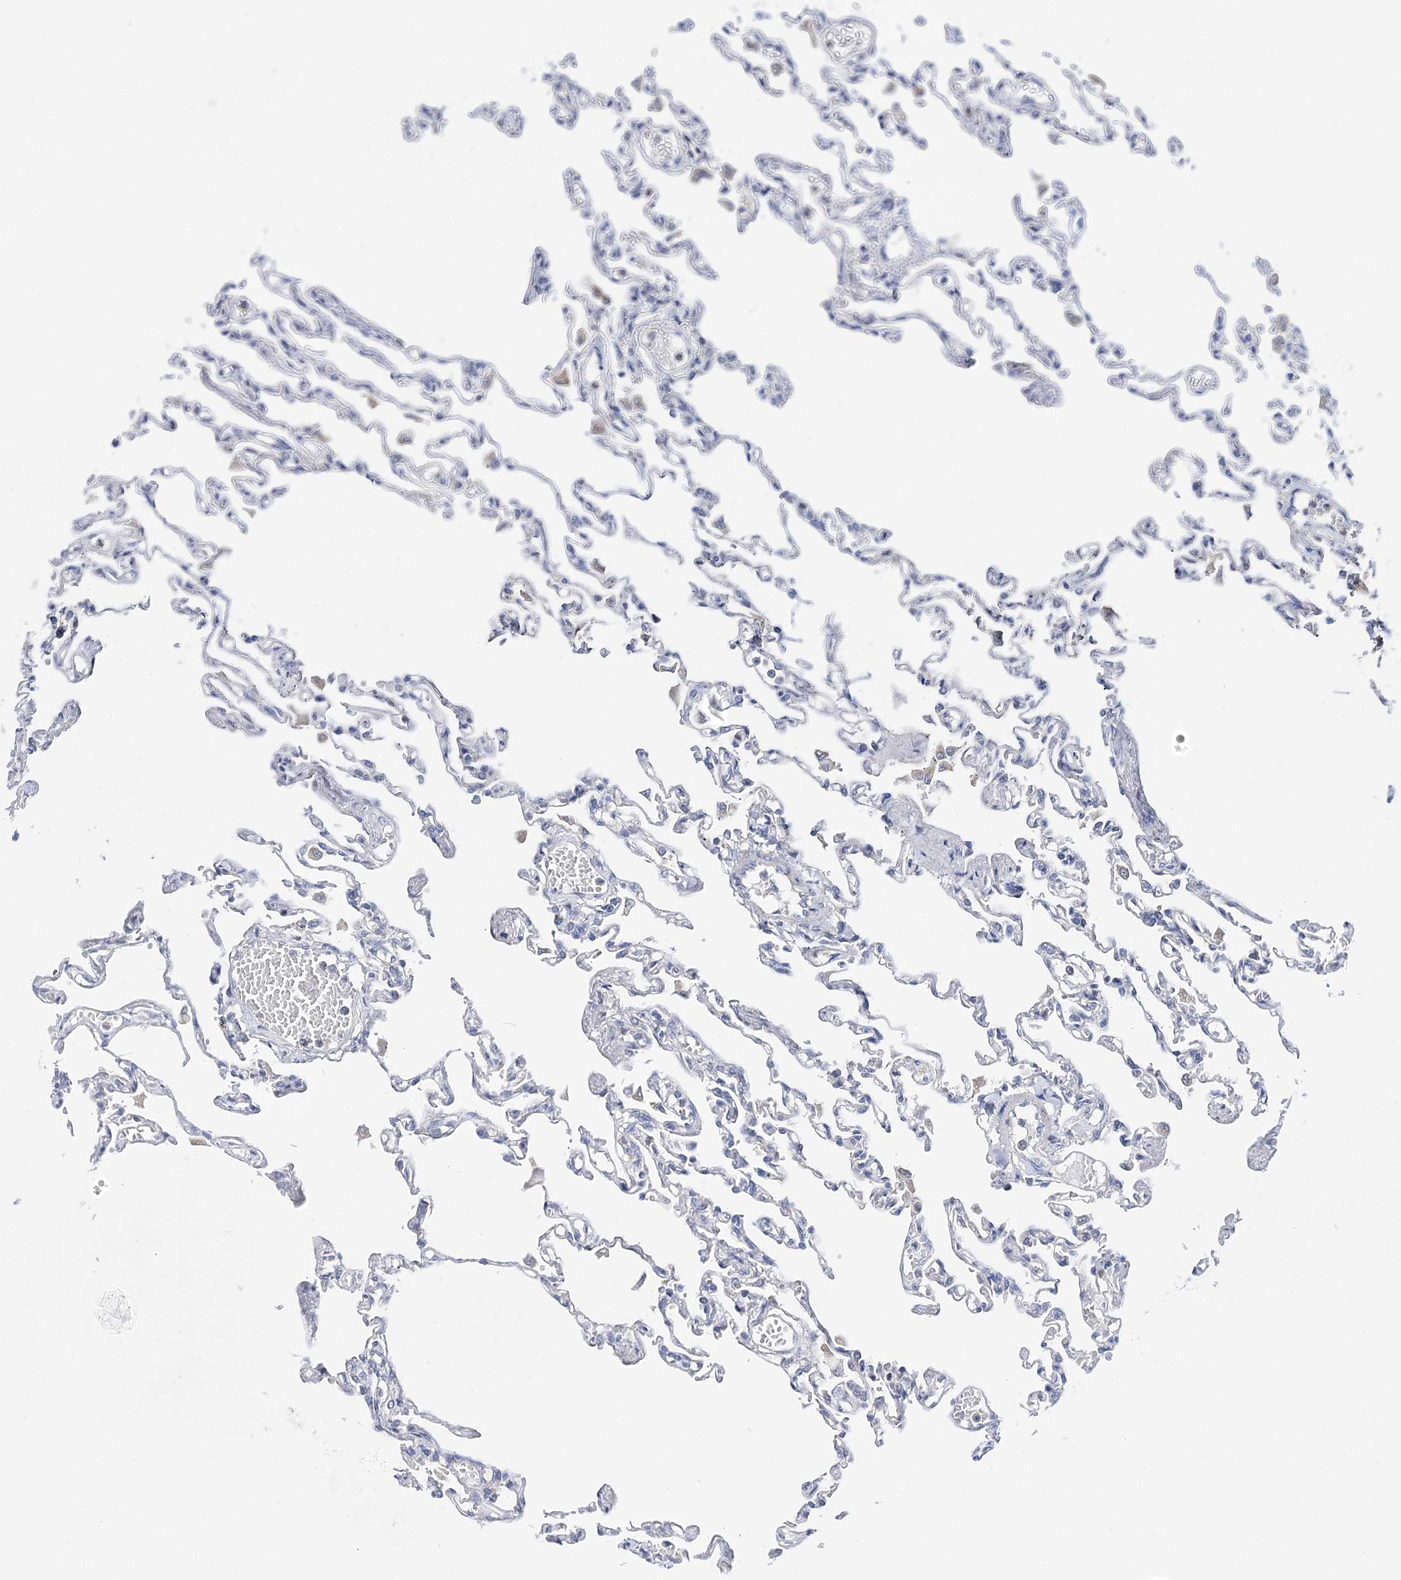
{"staining": {"intensity": "negative", "quantity": "none", "location": "none"}, "tissue": "lung", "cell_type": "Alveolar cells", "image_type": "normal", "snomed": [{"axis": "morphology", "description": "Normal tissue, NOS"}, {"axis": "topography", "description": "Lung"}], "caption": "This is an IHC image of unremarkable human lung. There is no positivity in alveolar cells.", "gene": "ANO1", "patient": {"sex": "male", "age": 21}}